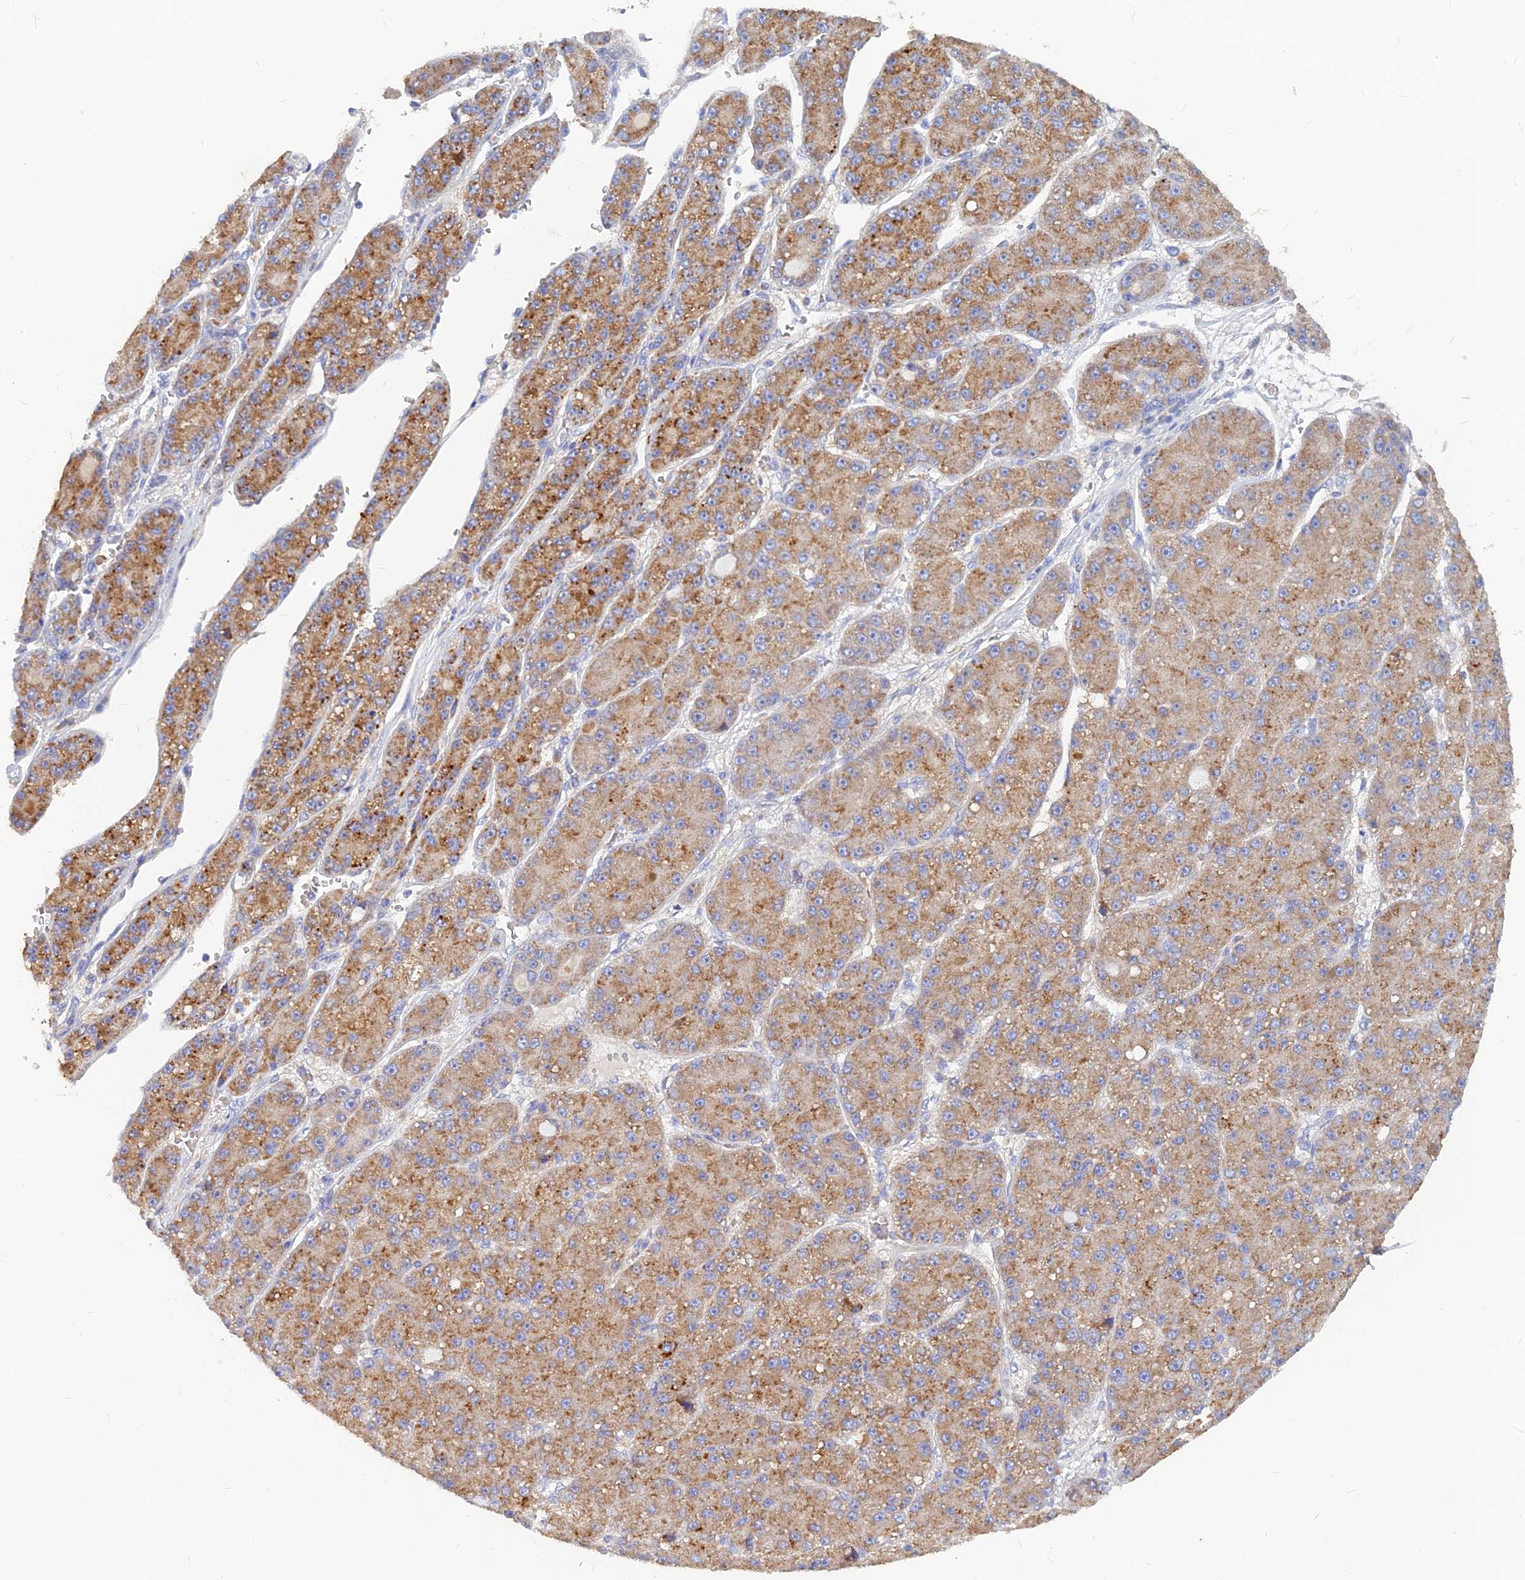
{"staining": {"intensity": "moderate", "quantity": ">75%", "location": "cytoplasmic/membranous"}, "tissue": "liver cancer", "cell_type": "Tumor cells", "image_type": "cancer", "snomed": [{"axis": "morphology", "description": "Carcinoma, Hepatocellular, NOS"}, {"axis": "topography", "description": "Liver"}], "caption": "An image of liver cancer (hepatocellular carcinoma) stained for a protein demonstrates moderate cytoplasmic/membranous brown staining in tumor cells. Immunohistochemistry stains the protein of interest in brown and the nuclei are stained blue.", "gene": "CACNA1B", "patient": {"sex": "male", "age": 67}}